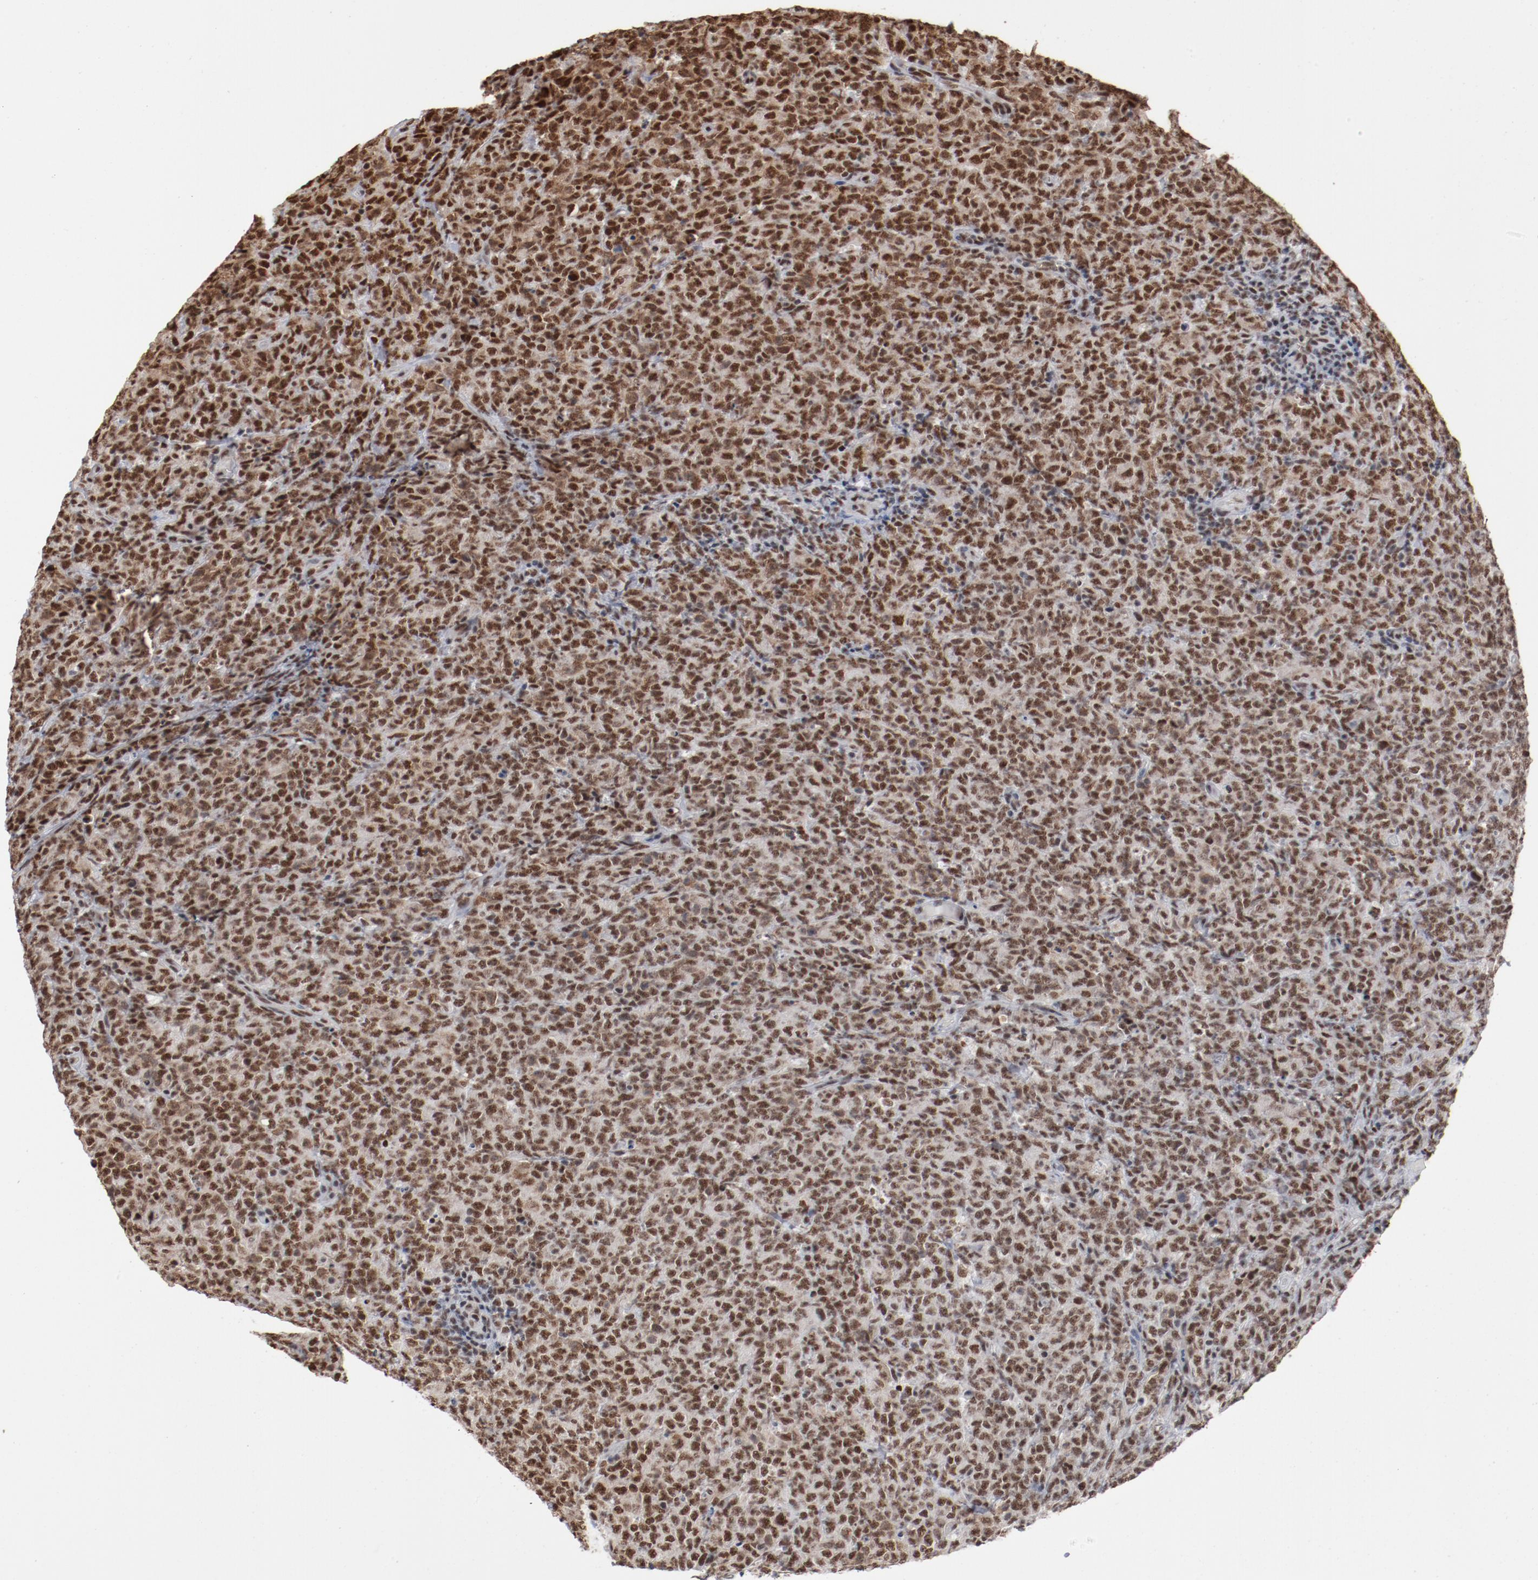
{"staining": {"intensity": "strong", "quantity": ">75%", "location": "nuclear"}, "tissue": "lymphoma", "cell_type": "Tumor cells", "image_type": "cancer", "snomed": [{"axis": "morphology", "description": "Malignant lymphoma, non-Hodgkin's type, High grade"}, {"axis": "topography", "description": "Tonsil"}], "caption": "DAB (3,3'-diaminobenzidine) immunohistochemical staining of malignant lymphoma, non-Hodgkin's type (high-grade) reveals strong nuclear protein expression in about >75% of tumor cells.", "gene": "BUB3", "patient": {"sex": "female", "age": 36}}